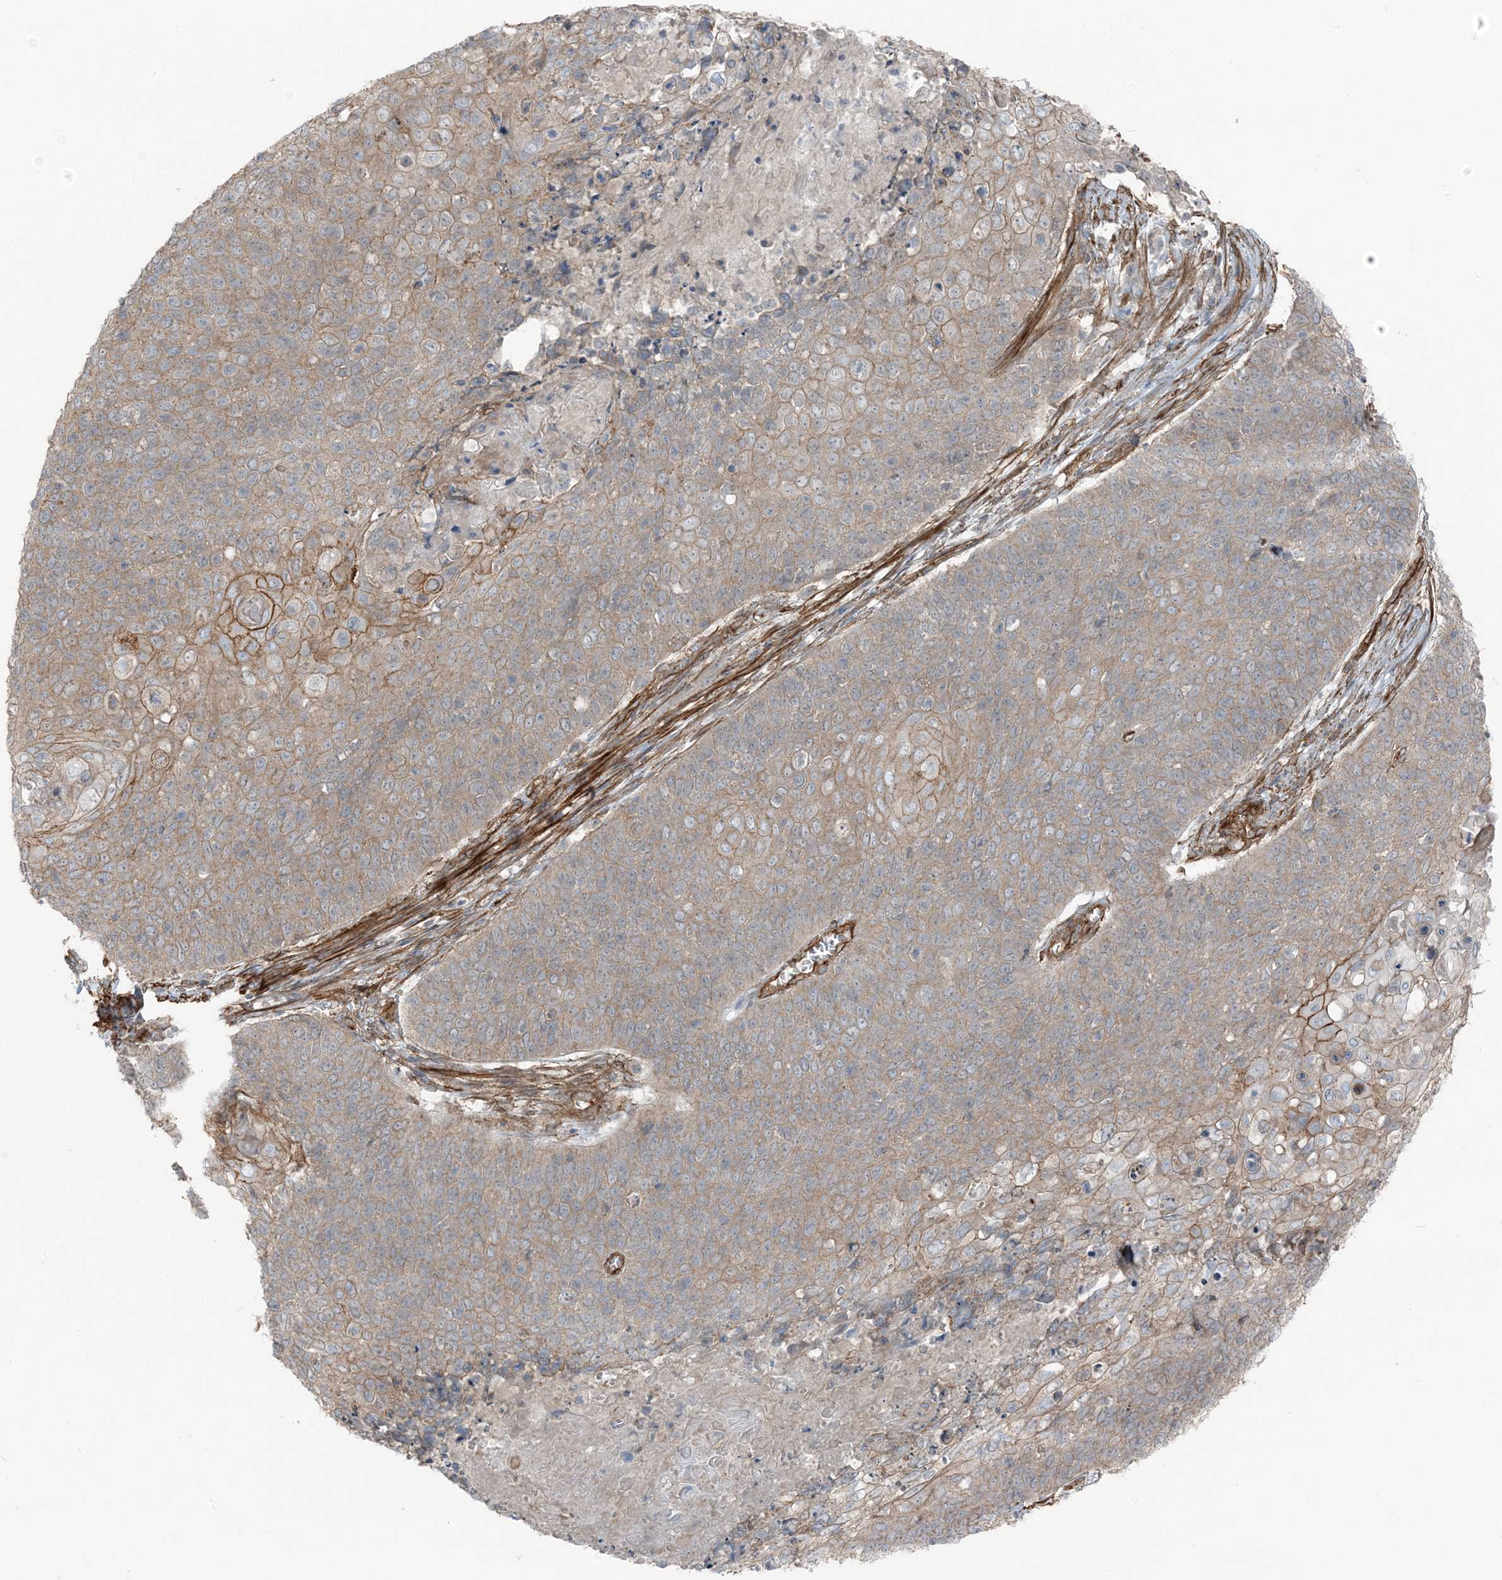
{"staining": {"intensity": "moderate", "quantity": ">75%", "location": "cytoplasmic/membranous"}, "tissue": "cervical cancer", "cell_type": "Tumor cells", "image_type": "cancer", "snomed": [{"axis": "morphology", "description": "Squamous cell carcinoma, NOS"}, {"axis": "topography", "description": "Cervix"}], "caption": "Immunohistochemical staining of cervical squamous cell carcinoma reveals moderate cytoplasmic/membranous protein positivity in about >75% of tumor cells.", "gene": "ZFP90", "patient": {"sex": "female", "age": 39}}